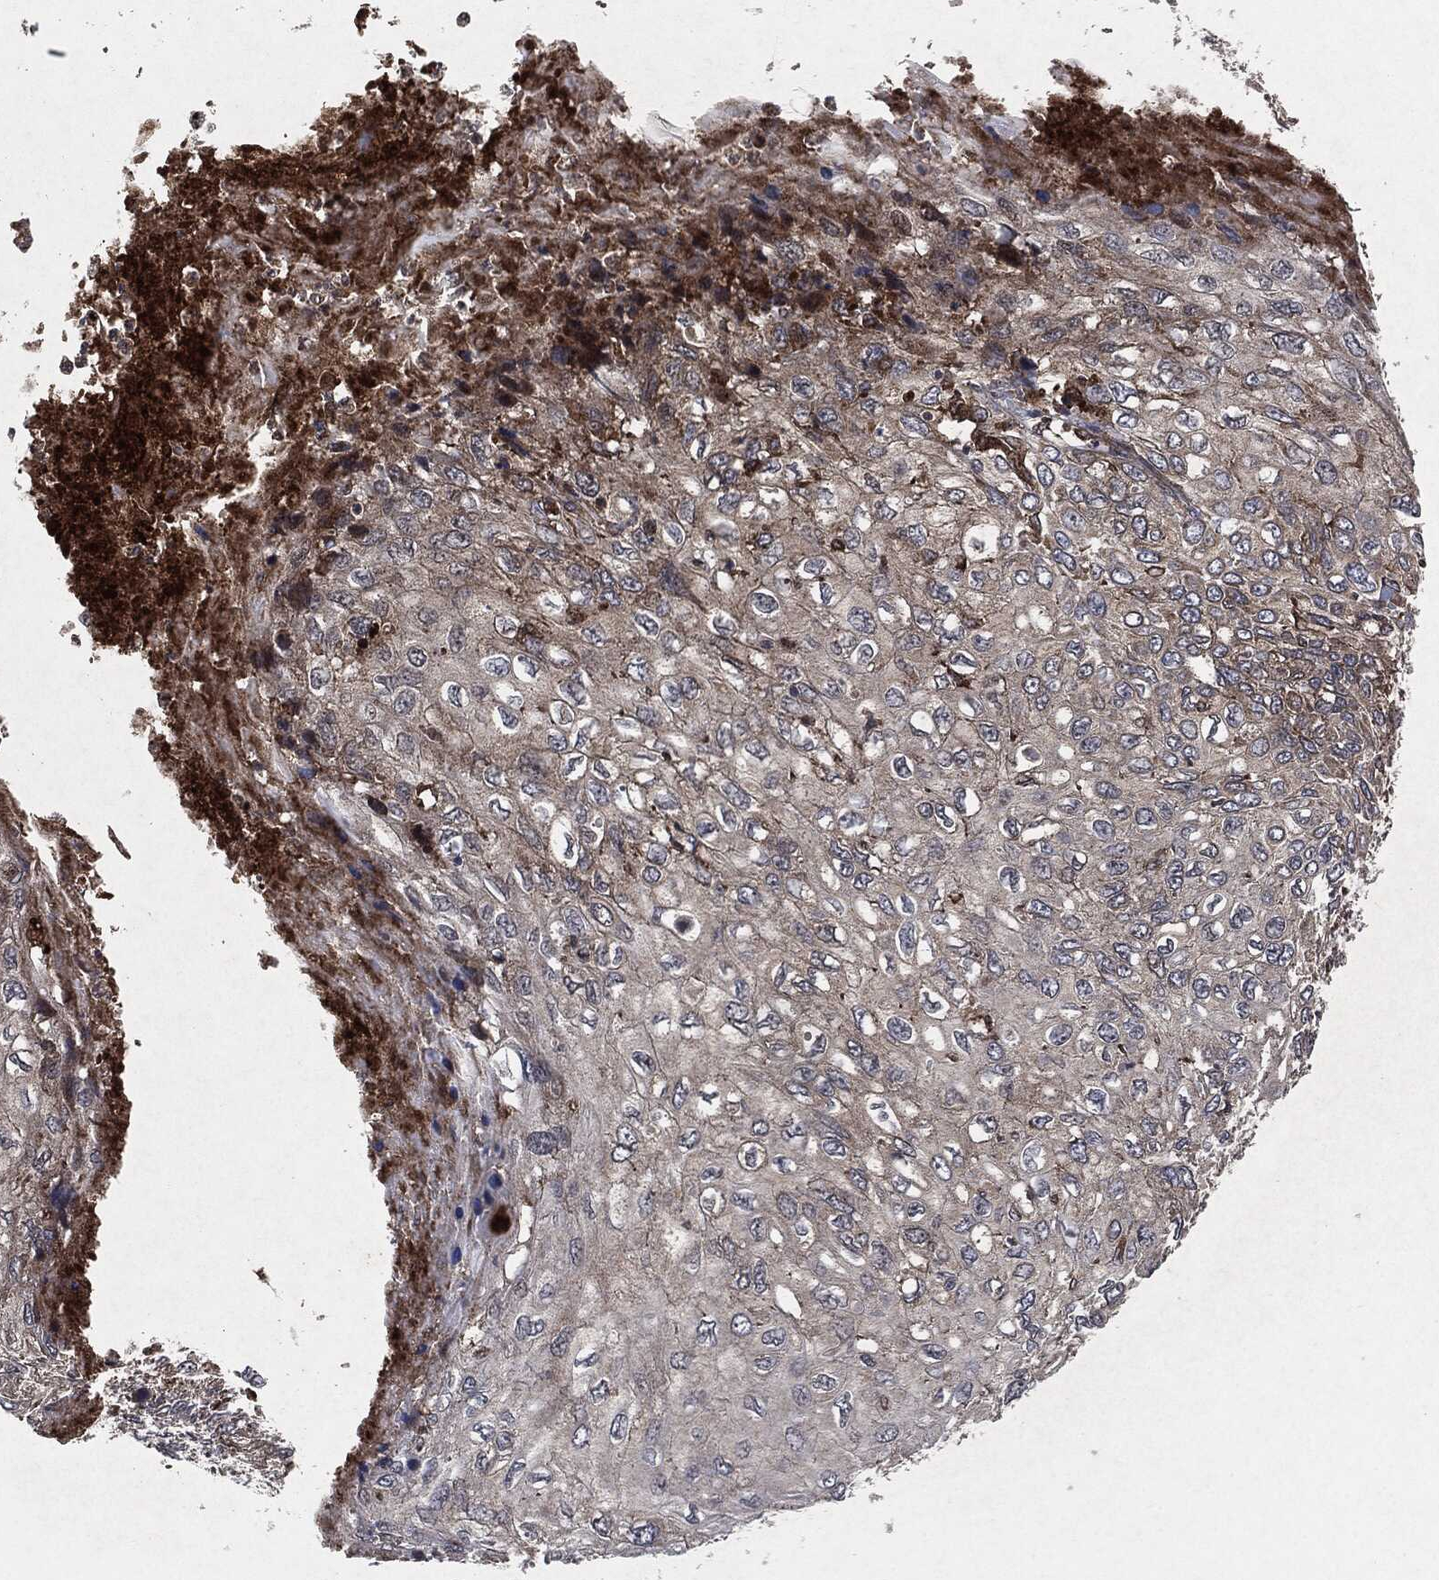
{"staining": {"intensity": "weak", "quantity": "<25%", "location": "cytoplasmic/membranous"}, "tissue": "skin cancer", "cell_type": "Tumor cells", "image_type": "cancer", "snomed": [{"axis": "morphology", "description": "Squamous cell carcinoma, NOS"}, {"axis": "topography", "description": "Skin"}], "caption": "An immunohistochemistry image of squamous cell carcinoma (skin) is shown. There is no staining in tumor cells of squamous cell carcinoma (skin).", "gene": "RAF1", "patient": {"sex": "male", "age": 92}}